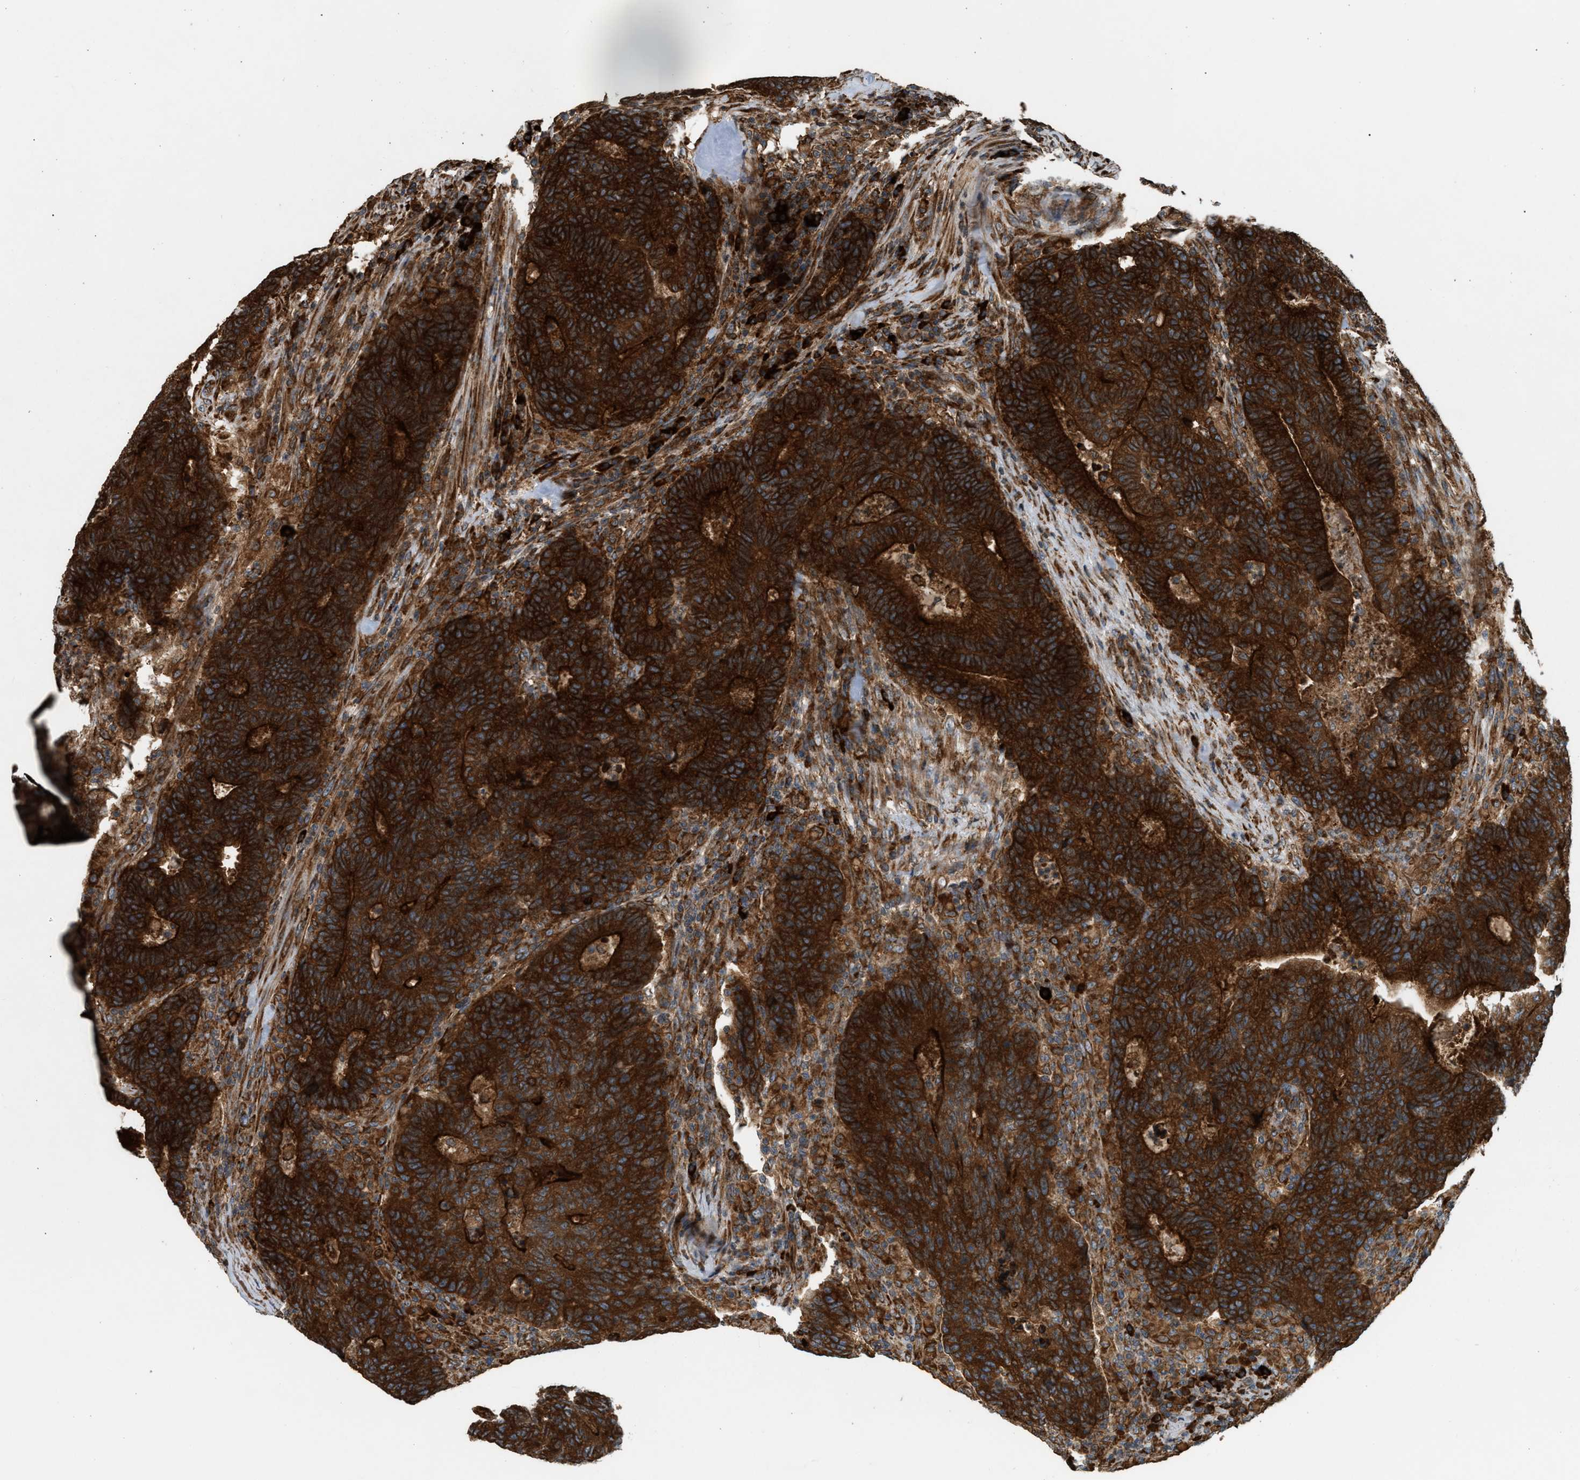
{"staining": {"intensity": "strong", "quantity": ">75%", "location": "cytoplasmic/membranous"}, "tissue": "colorectal cancer", "cell_type": "Tumor cells", "image_type": "cancer", "snomed": [{"axis": "morphology", "description": "Adenocarcinoma, NOS"}, {"axis": "topography", "description": "Colon"}], "caption": "Colorectal cancer (adenocarcinoma) stained with a protein marker demonstrates strong staining in tumor cells.", "gene": "BAIAP2L1", "patient": {"sex": "female", "age": 75}}